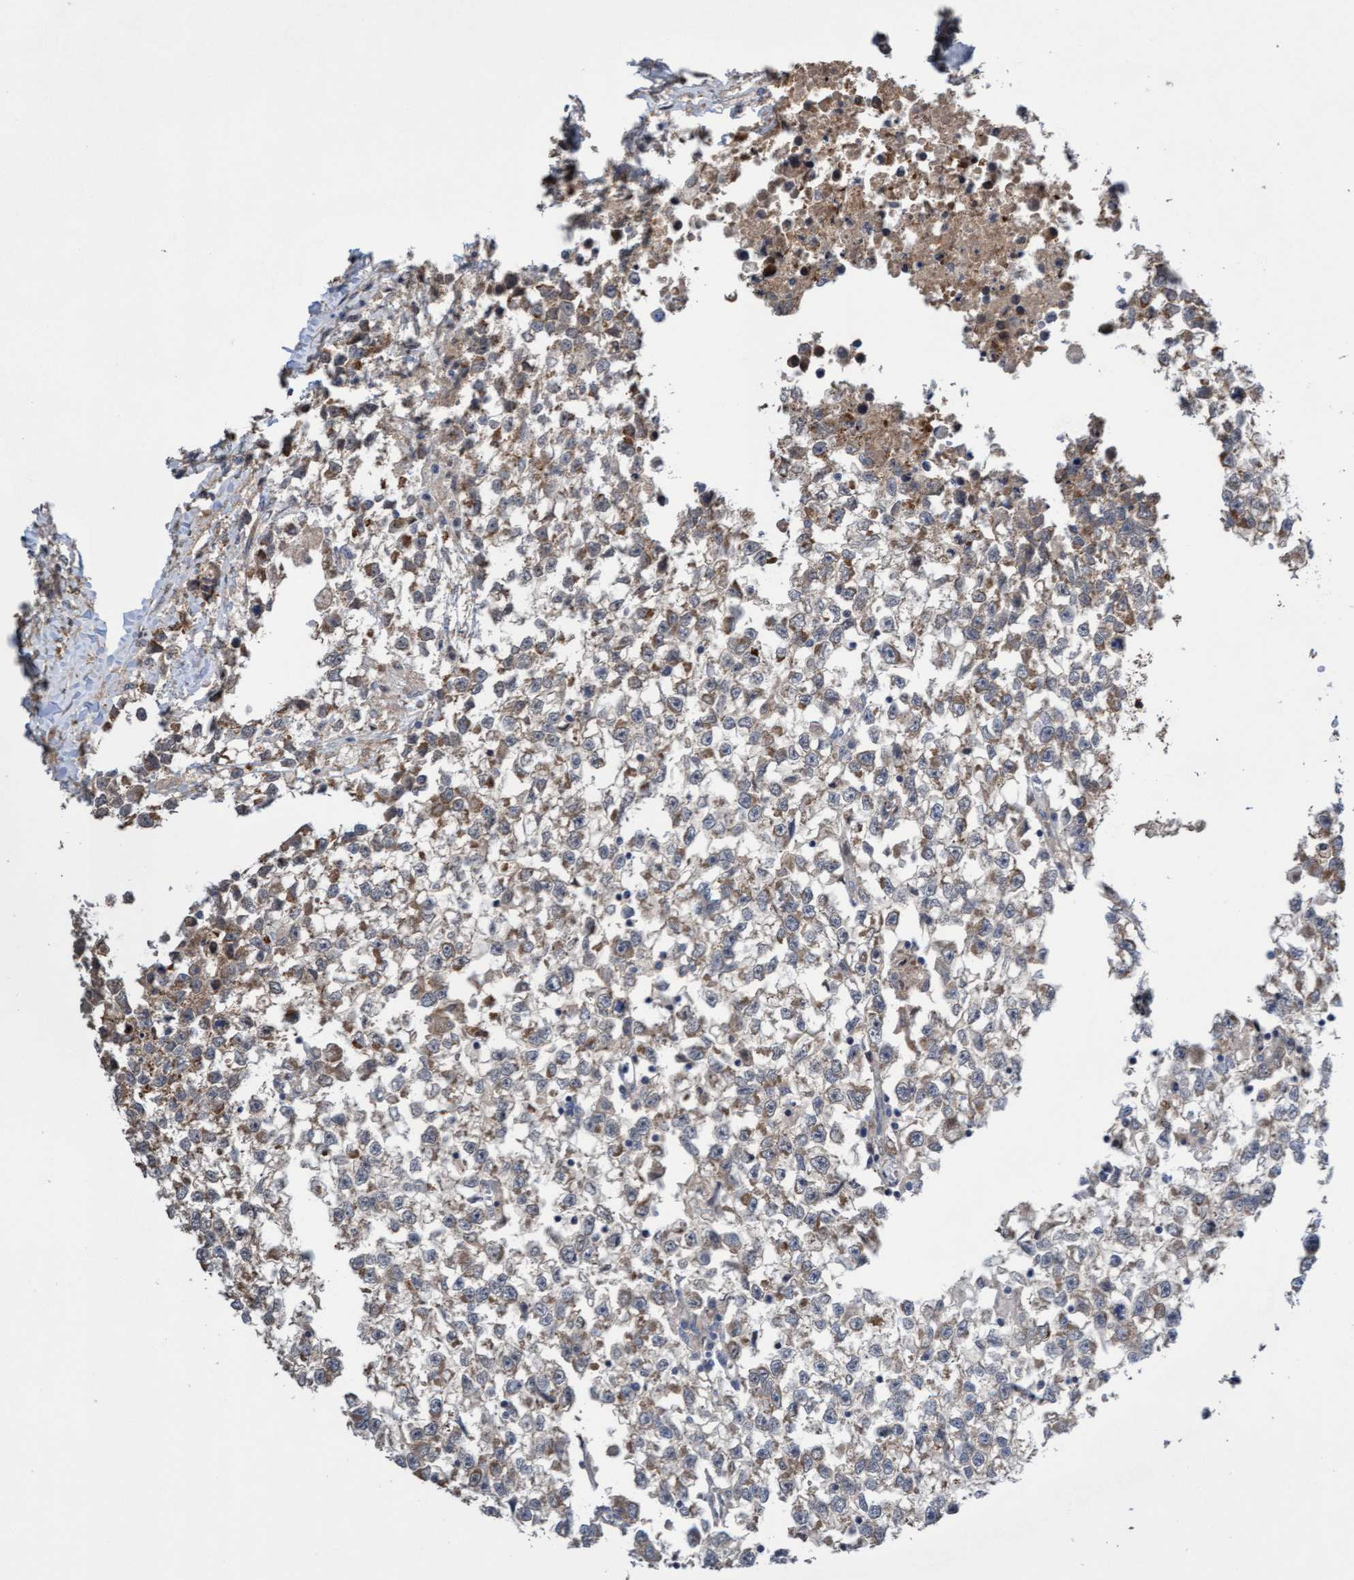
{"staining": {"intensity": "weak", "quantity": ">75%", "location": "cytoplasmic/membranous"}, "tissue": "testis cancer", "cell_type": "Tumor cells", "image_type": "cancer", "snomed": [{"axis": "morphology", "description": "Seminoma, NOS"}, {"axis": "morphology", "description": "Carcinoma, Embryonal, NOS"}, {"axis": "topography", "description": "Testis"}], "caption": "High-power microscopy captured an immunohistochemistry (IHC) micrograph of testis embryonal carcinoma, revealing weak cytoplasmic/membranous positivity in approximately >75% of tumor cells.", "gene": "ITFG1", "patient": {"sex": "male", "age": 51}}